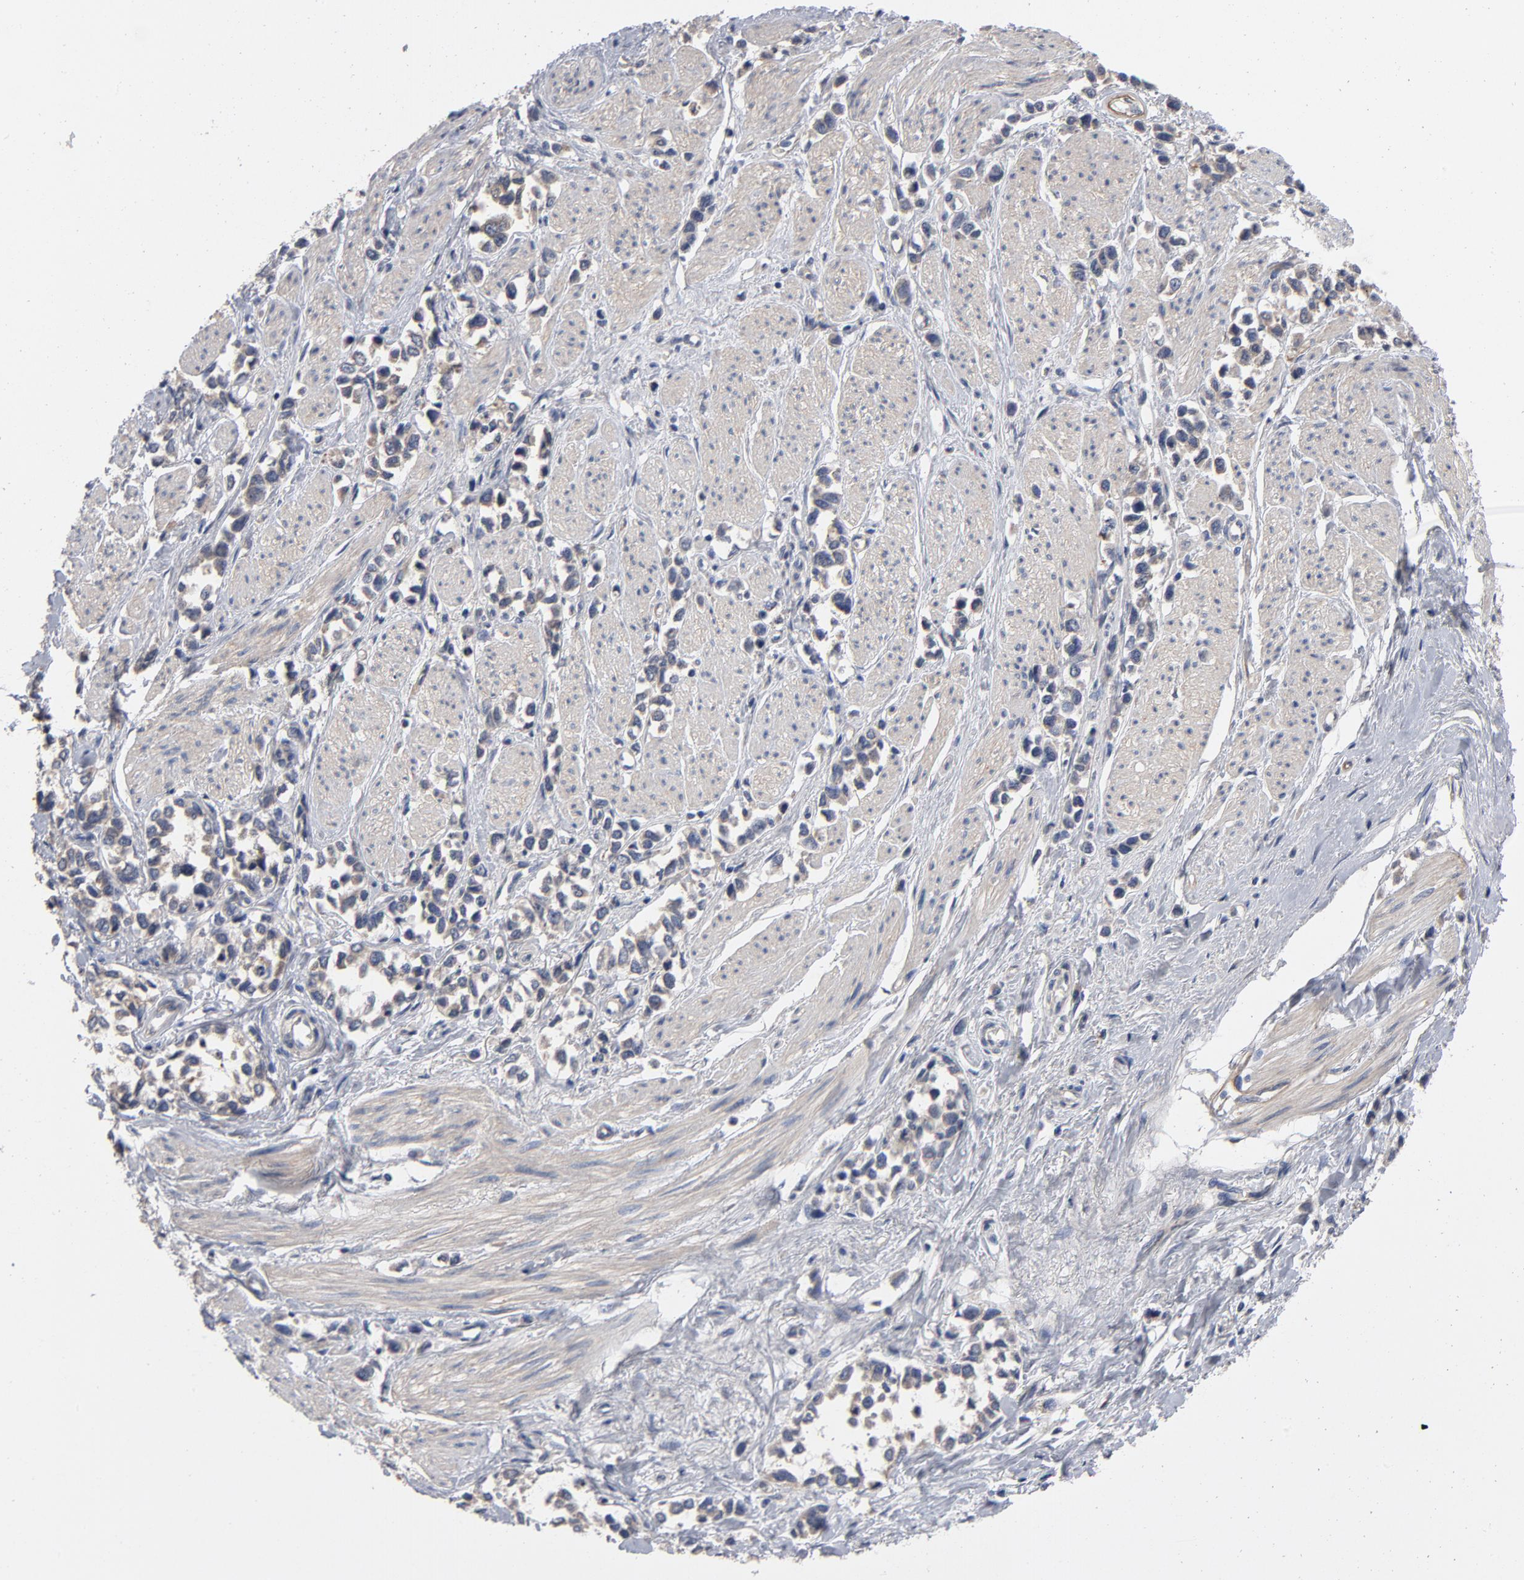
{"staining": {"intensity": "weak", "quantity": "25%-75%", "location": "cytoplasmic/membranous"}, "tissue": "stomach cancer", "cell_type": "Tumor cells", "image_type": "cancer", "snomed": [{"axis": "morphology", "description": "Adenocarcinoma, NOS"}, {"axis": "topography", "description": "Stomach, upper"}], "caption": "Immunohistochemistry of stomach cancer displays low levels of weak cytoplasmic/membranous staining in approximately 25%-75% of tumor cells.", "gene": "CCDC134", "patient": {"sex": "male", "age": 76}}